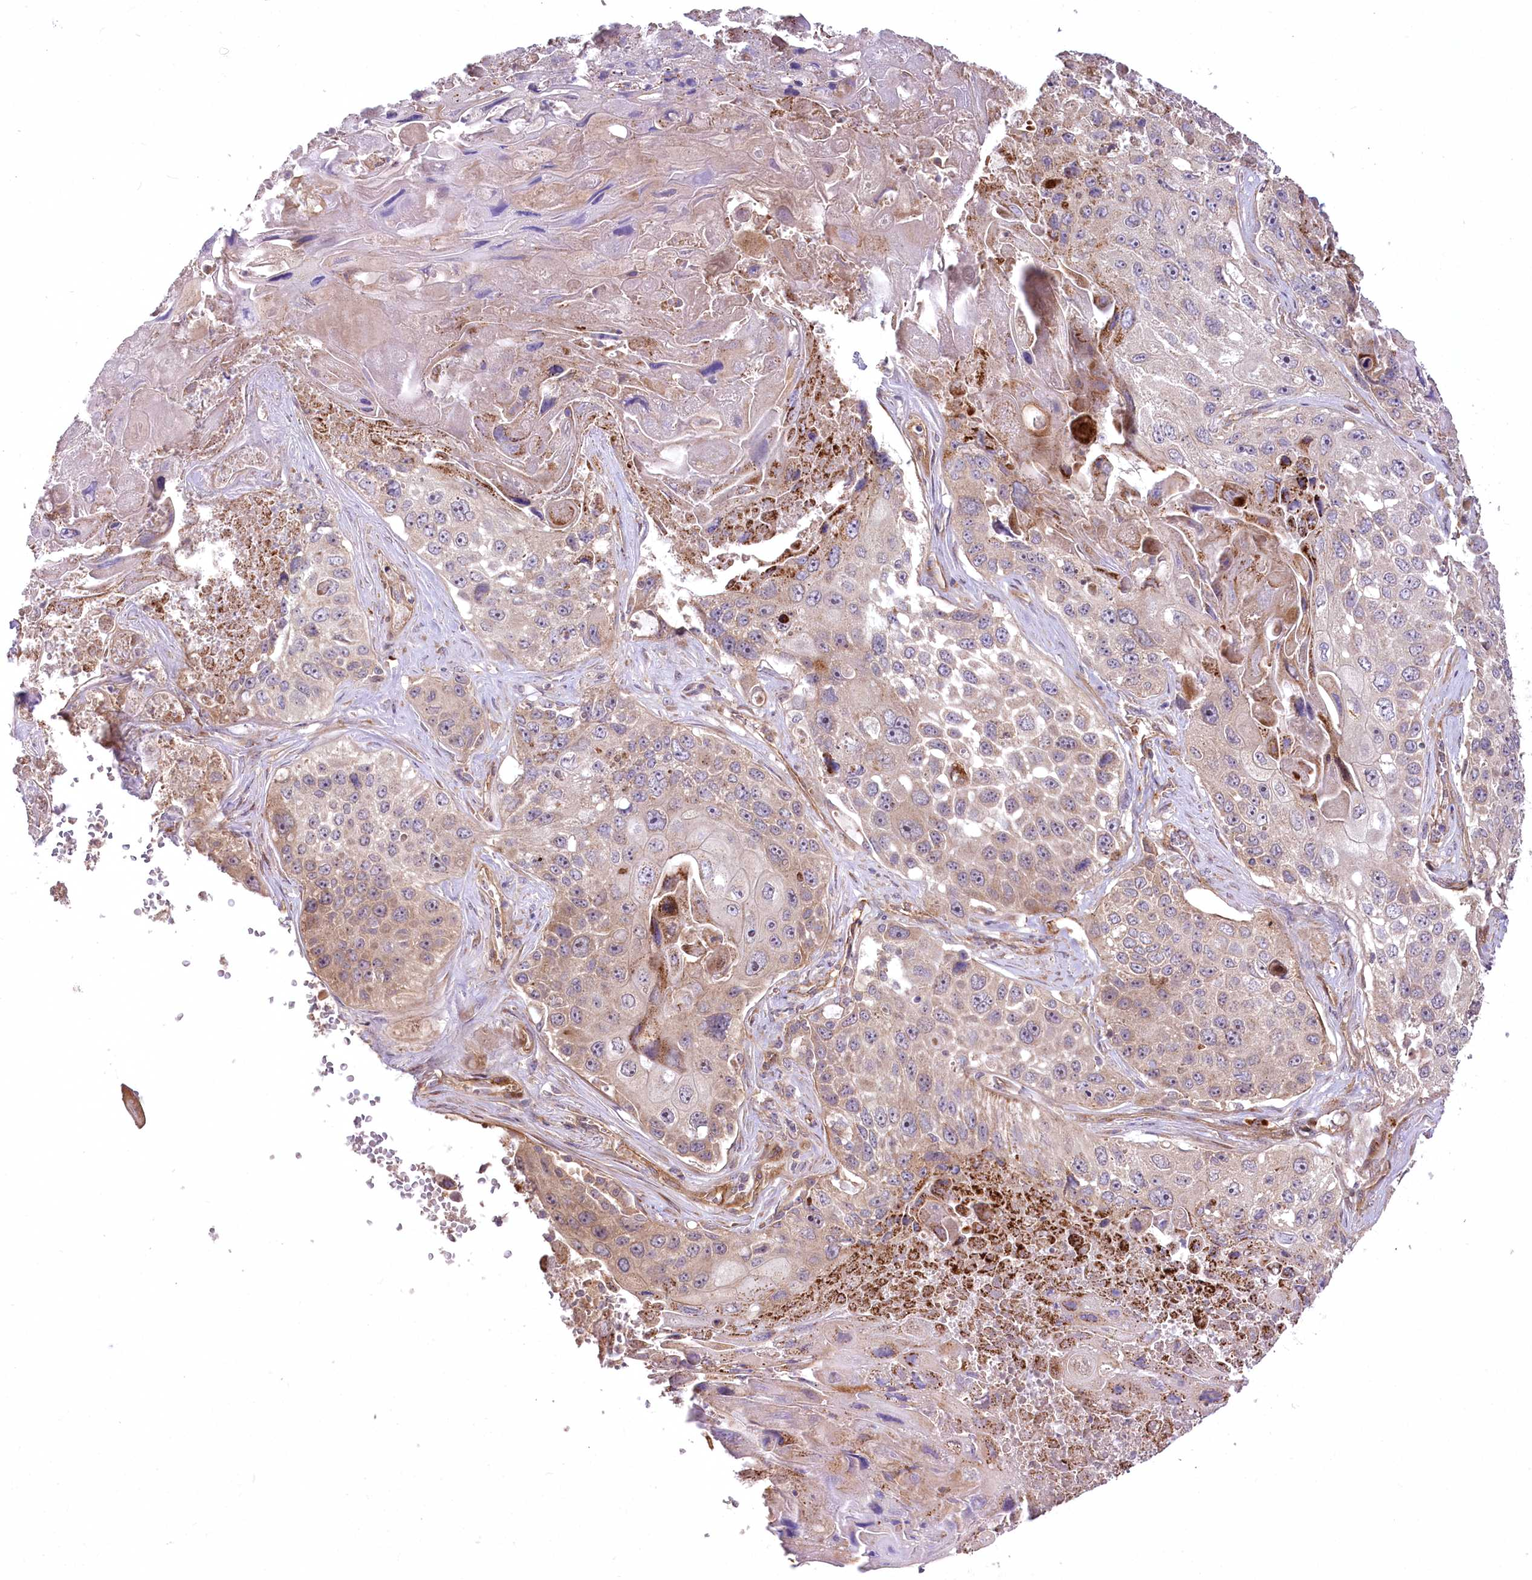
{"staining": {"intensity": "weak", "quantity": "25%-75%", "location": "cytoplasmic/membranous"}, "tissue": "lung cancer", "cell_type": "Tumor cells", "image_type": "cancer", "snomed": [{"axis": "morphology", "description": "Squamous cell carcinoma, NOS"}, {"axis": "topography", "description": "Lung"}], "caption": "Immunohistochemistry (IHC) image of lung cancer (squamous cell carcinoma) stained for a protein (brown), which shows low levels of weak cytoplasmic/membranous positivity in approximately 25%-75% of tumor cells.", "gene": "PSTK", "patient": {"sex": "male", "age": 61}}